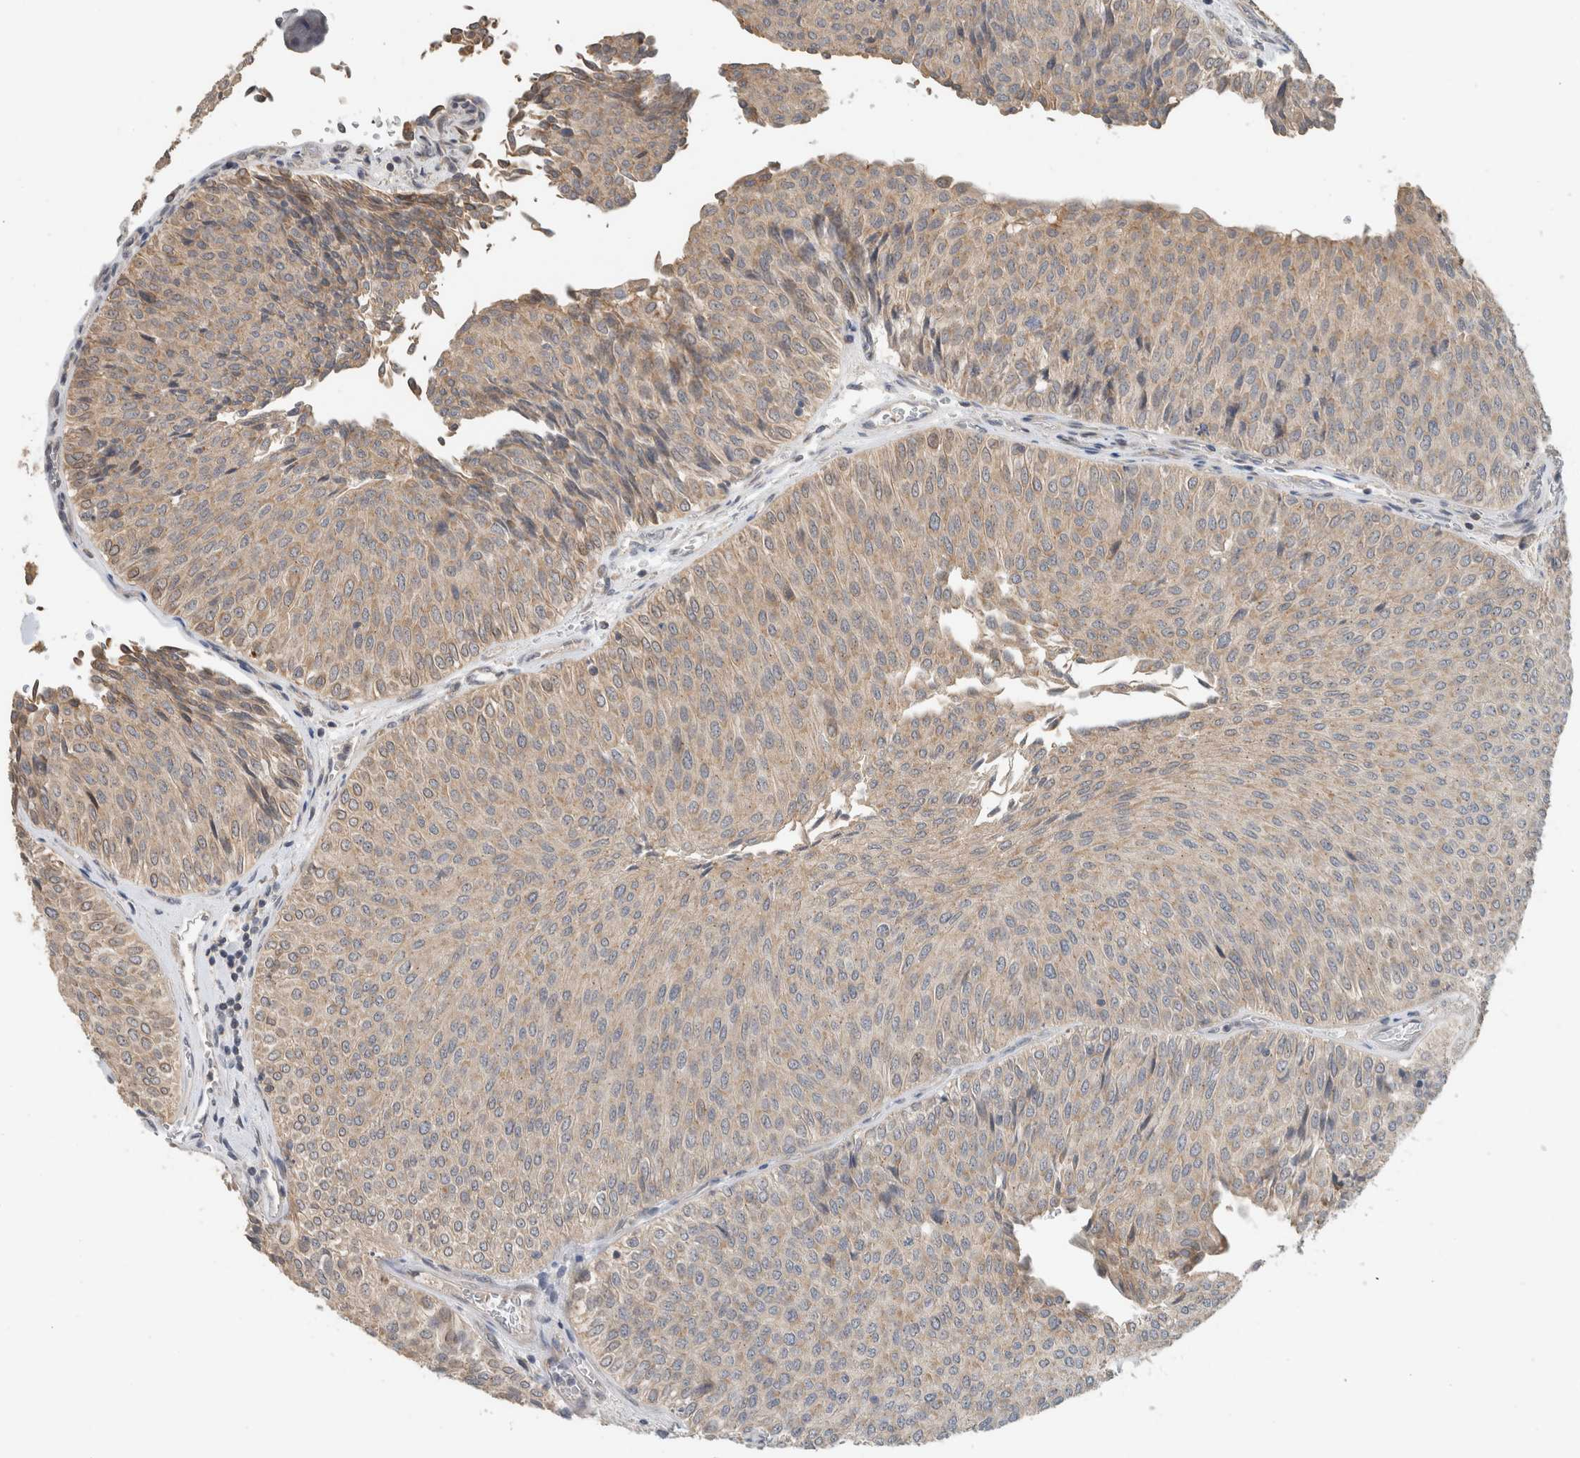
{"staining": {"intensity": "weak", "quantity": "<25%", "location": "cytoplasmic/membranous"}, "tissue": "urothelial cancer", "cell_type": "Tumor cells", "image_type": "cancer", "snomed": [{"axis": "morphology", "description": "Urothelial carcinoma, Low grade"}, {"axis": "topography", "description": "Urinary bladder"}], "caption": "Immunohistochemistry (IHC) photomicrograph of human low-grade urothelial carcinoma stained for a protein (brown), which demonstrates no staining in tumor cells. (DAB (3,3'-diaminobenzidine) IHC, high magnification).", "gene": "ERCC6L2", "patient": {"sex": "male", "age": 78}}